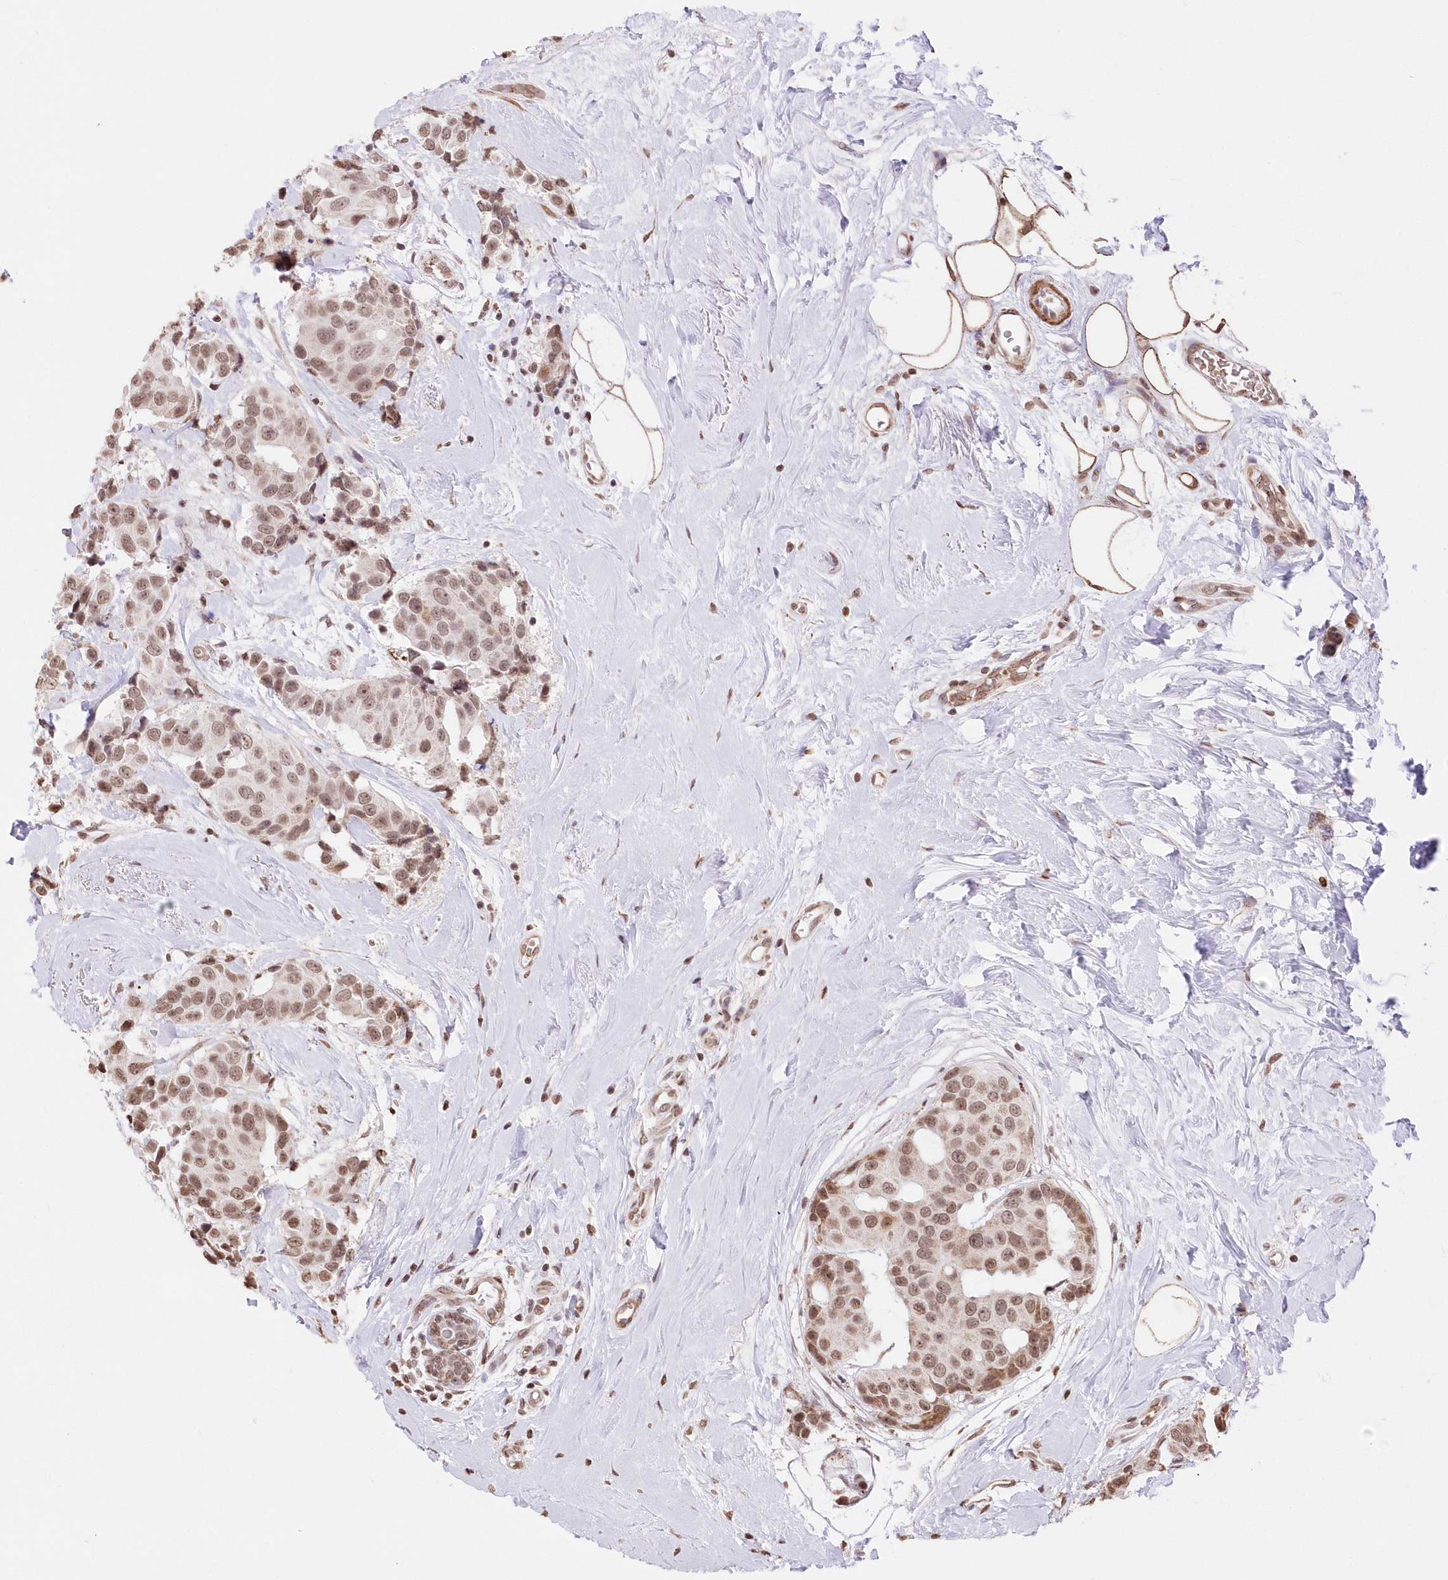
{"staining": {"intensity": "weak", "quantity": "25%-75%", "location": "nuclear"}, "tissue": "breast cancer", "cell_type": "Tumor cells", "image_type": "cancer", "snomed": [{"axis": "morphology", "description": "Normal tissue, NOS"}, {"axis": "morphology", "description": "Duct carcinoma"}, {"axis": "topography", "description": "Breast"}], "caption": "Protein expression analysis of human intraductal carcinoma (breast) reveals weak nuclear staining in approximately 25%-75% of tumor cells. The protein of interest is stained brown, and the nuclei are stained in blue (DAB IHC with brightfield microscopy, high magnification).", "gene": "RBM27", "patient": {"sex": "female", "age": 39}}